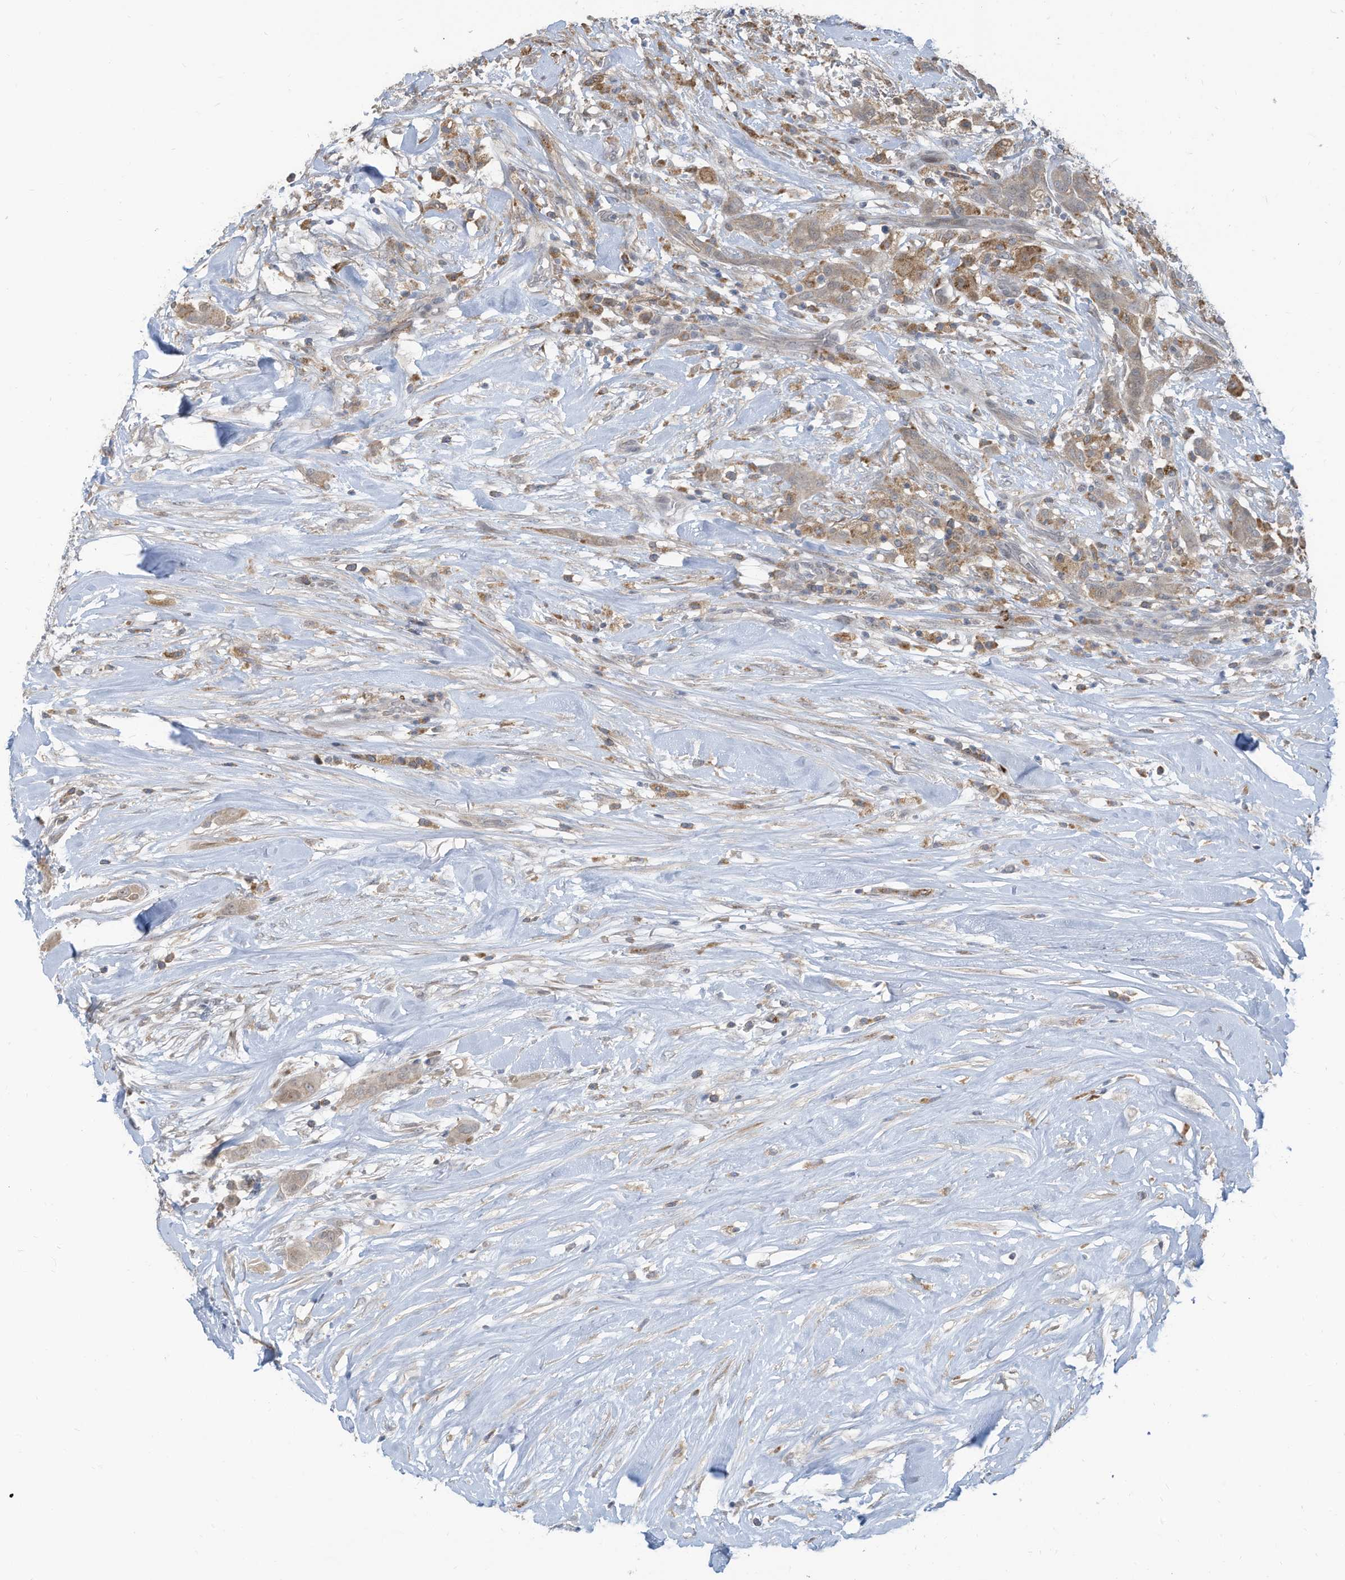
{"staining": {"intensity": "weak", "quantity": ">75%", "location": "cytoplasmic/membranous"}, "tissue": "thyroid cancer", "cell_type": "Tumor cells", "image_type": "cancer", "snomed": [{"axis": "morphology", "description": "Papillary adenocarcinoma, NOS"}, {"axis": "topography", "description": "Thyroid gland"}], "caption": "An image of human thyroid cancer stained for a protein shows weak cytoplasmic/membranous brown staining in tumor cells. (brown staining indicates protein expression, while blue staining denotes nuclei).", "gene": "DZIP3", "patient": {"sex": "female", "age": 59}}